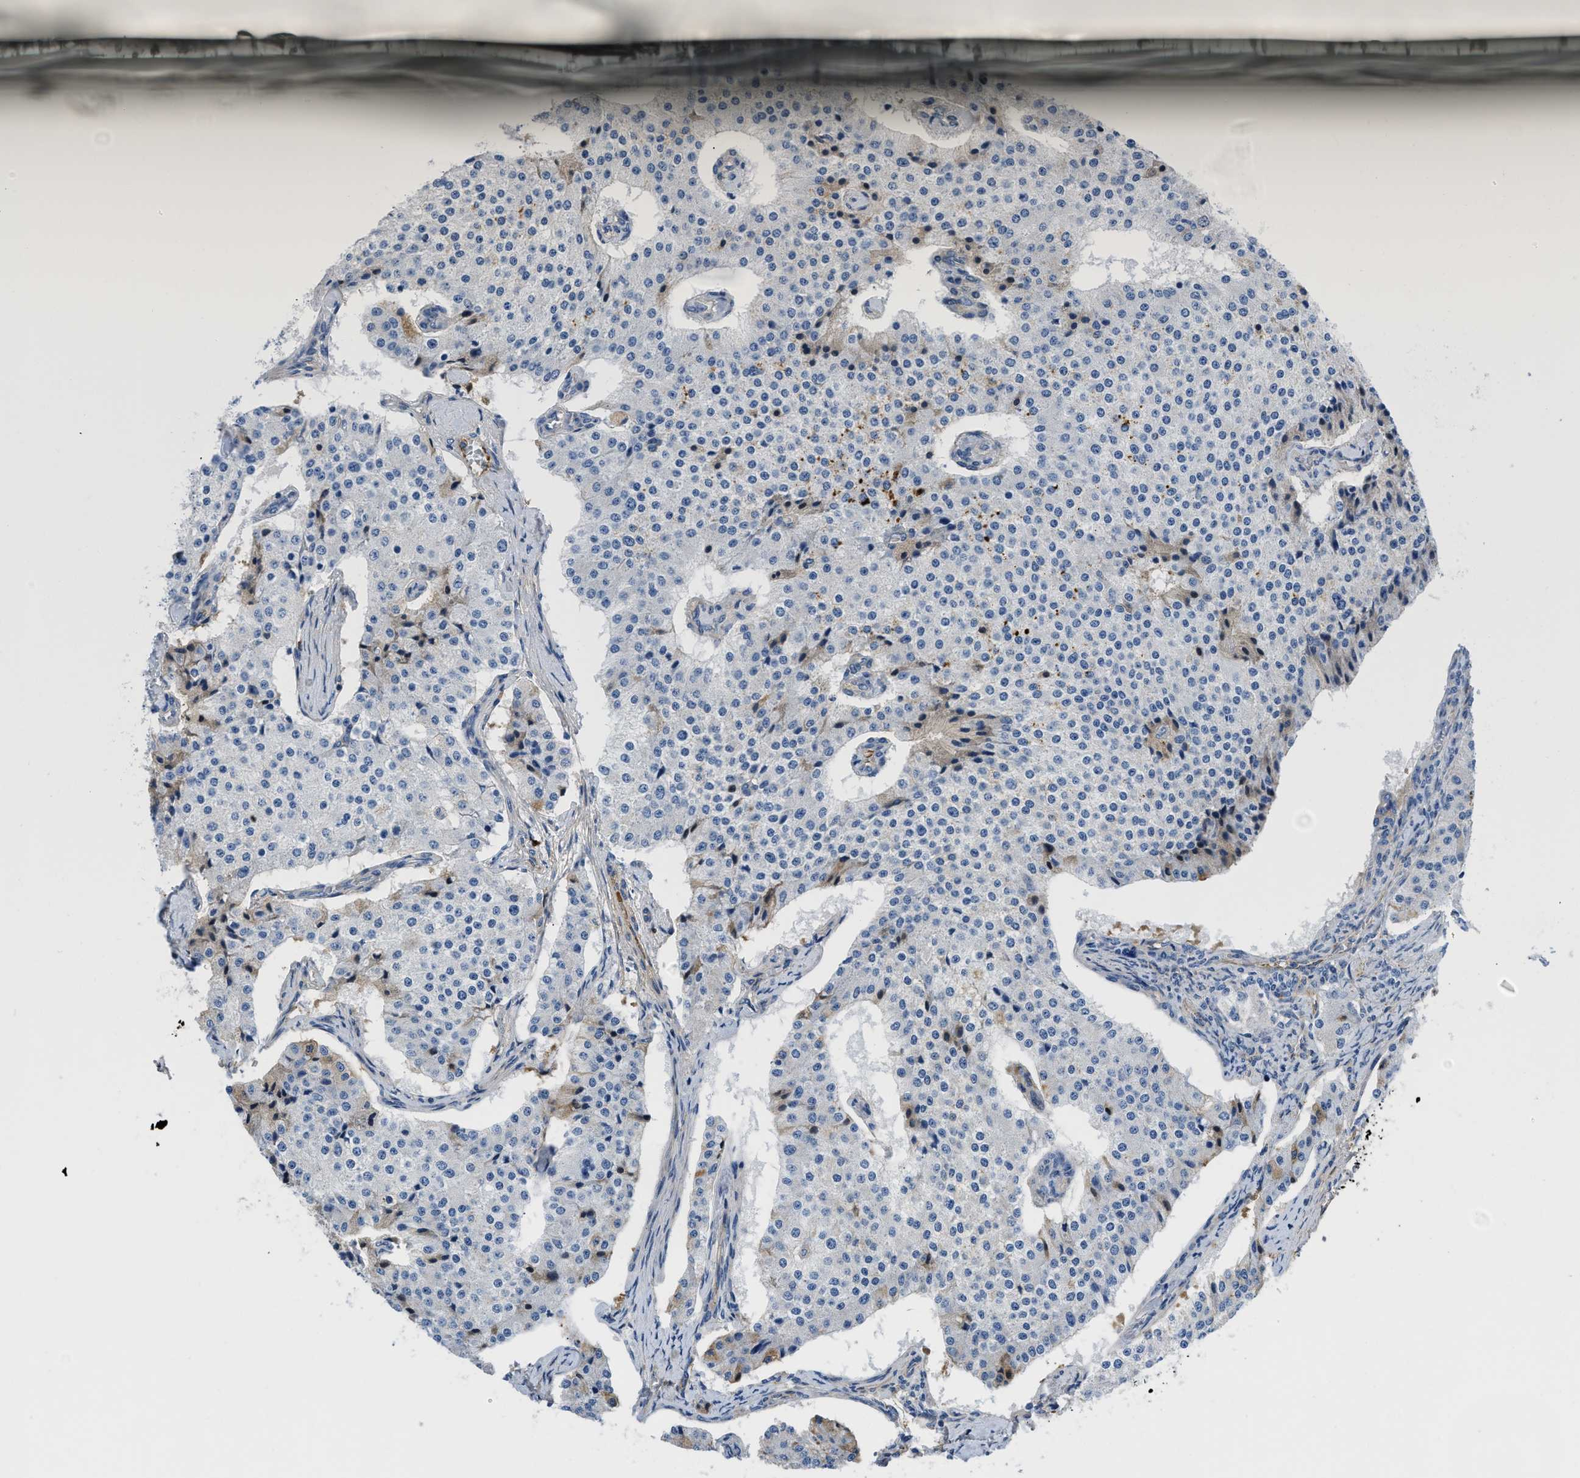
{"staining": {"intensity": "negative", "quantity": "none", "location": "none"}, "tissue": "carcinoid", "cell_type": "Tumor cells", "image_type": "cancer", "snomed": [{"axis": "morphology", "description": "Carcinoid, malignant, NOS"}, {"axis": "topography", "description": "Colon"}], "caption": "Carcinoid stained for a protein using immunohistochemistry (IHC) shows no staining tumor cells.", "gene": "HSPG2", "patient": {"sex": "female", "age": 52}}